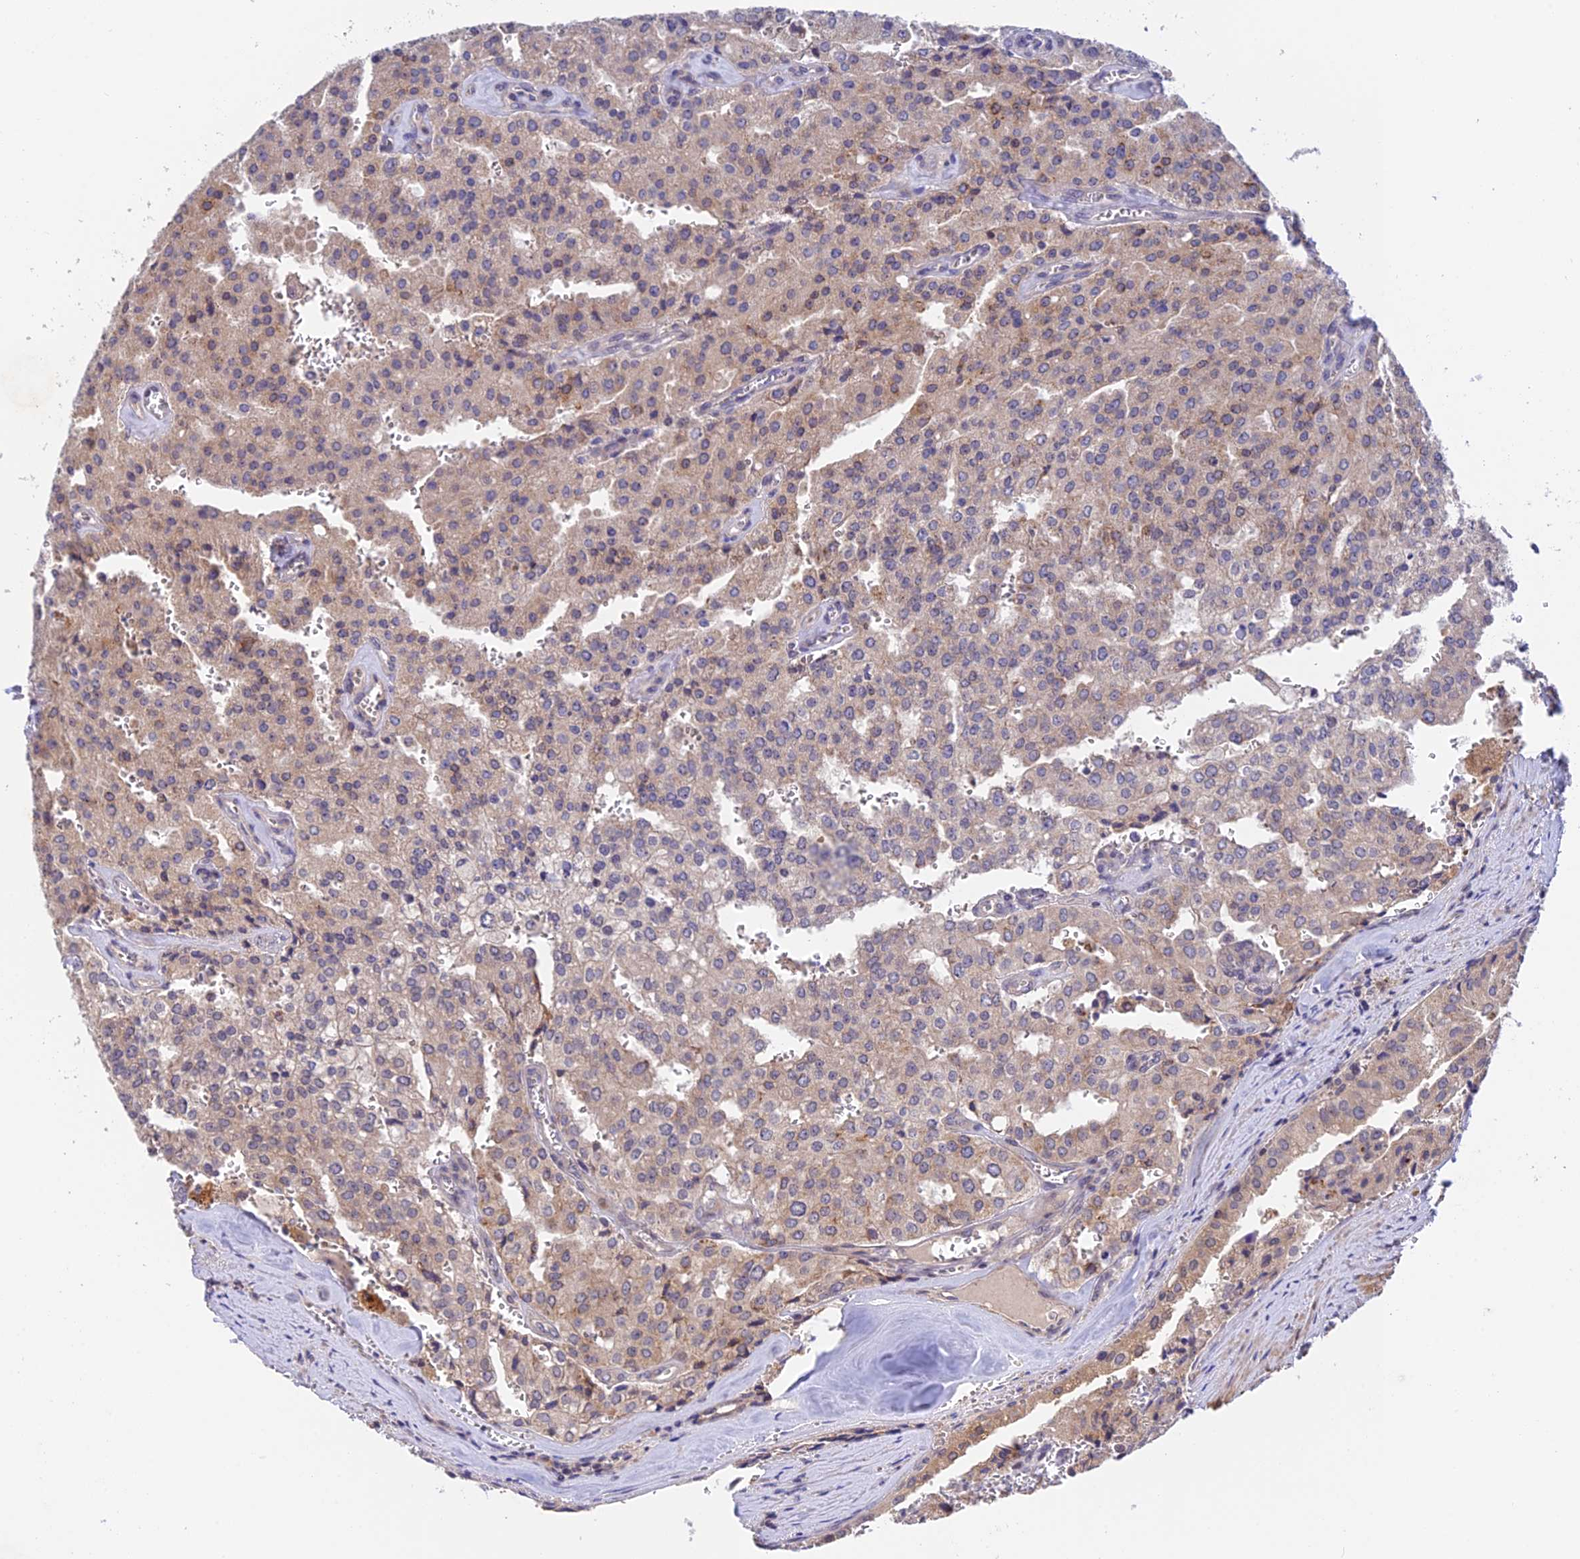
{"staining": {"intensity": "weak", "quantity": "<25%", "location": "cytoplasmic/membranous"}, "tissue": "prostate cancer", "cell_type": "Tumor cells", "image_type": "cancer", "snomed": [{"axis": "morphology", "description": "Adenocarcinoma, High grade"}, {"axis": "topography", "description": "Prostate"}], "caption": "Immunohistochemistry photomicrograph of neoplastic tissue: human prostate high-grade adenocarcinoma stained with DAB displays no significant protein staining in tumor cells. Brightfield microscopy of immunohistochemistry stained with DAB (3,3'-diaminobenzidine) (brown) and hematoxylin (blue), captured at high magnification.", "gene": "CWH43", "patient": {"sex": "male", "age": 68}}